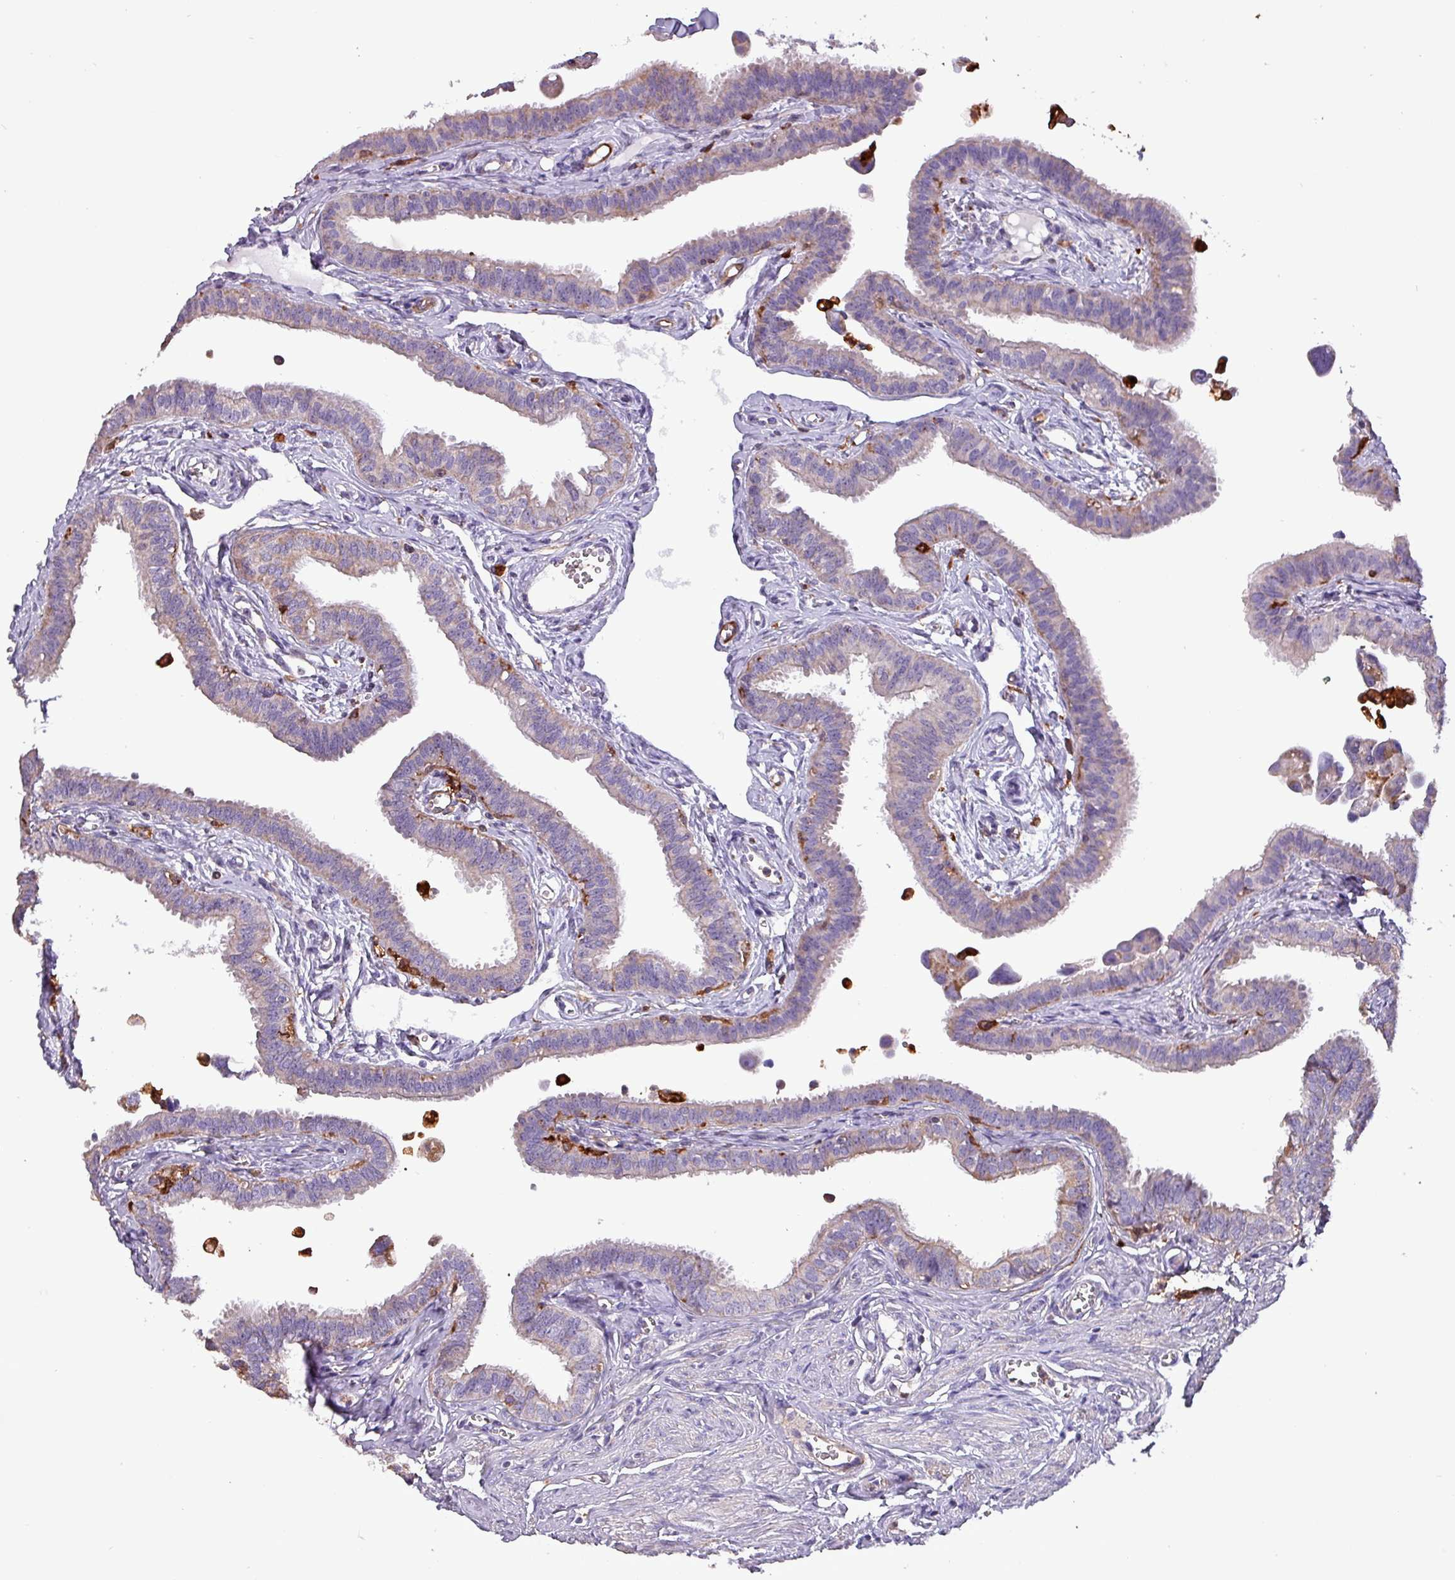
{"staining": {"intensity": "weak", "quantity": "<25%", "location": "cytoplasmic/membranous"}, "tissue": "fallopian tube", "cell_type": "Glandular cells", "image_type": "normal", "snomed": [{"axis": "morphology", "description": "Normal tissue, NOS"}, {"axis": "morphology", "description": "Carcinoma, NOS"}, {"axis": "topography", "description": "Fallopian tube"}, {"axis": "topography", "description": "Ovary"}], "caption": "The histopathology image demonstrates no staining of glandular cells in benign fallopian tube. The staining was performed using DAB to visualize the protein expression in brown, while the nuclei were stained in blue with hematoxylin (Magnification: 20x).", "gene": "SCIN", "patient": {"sex": "female", "age": 59}}